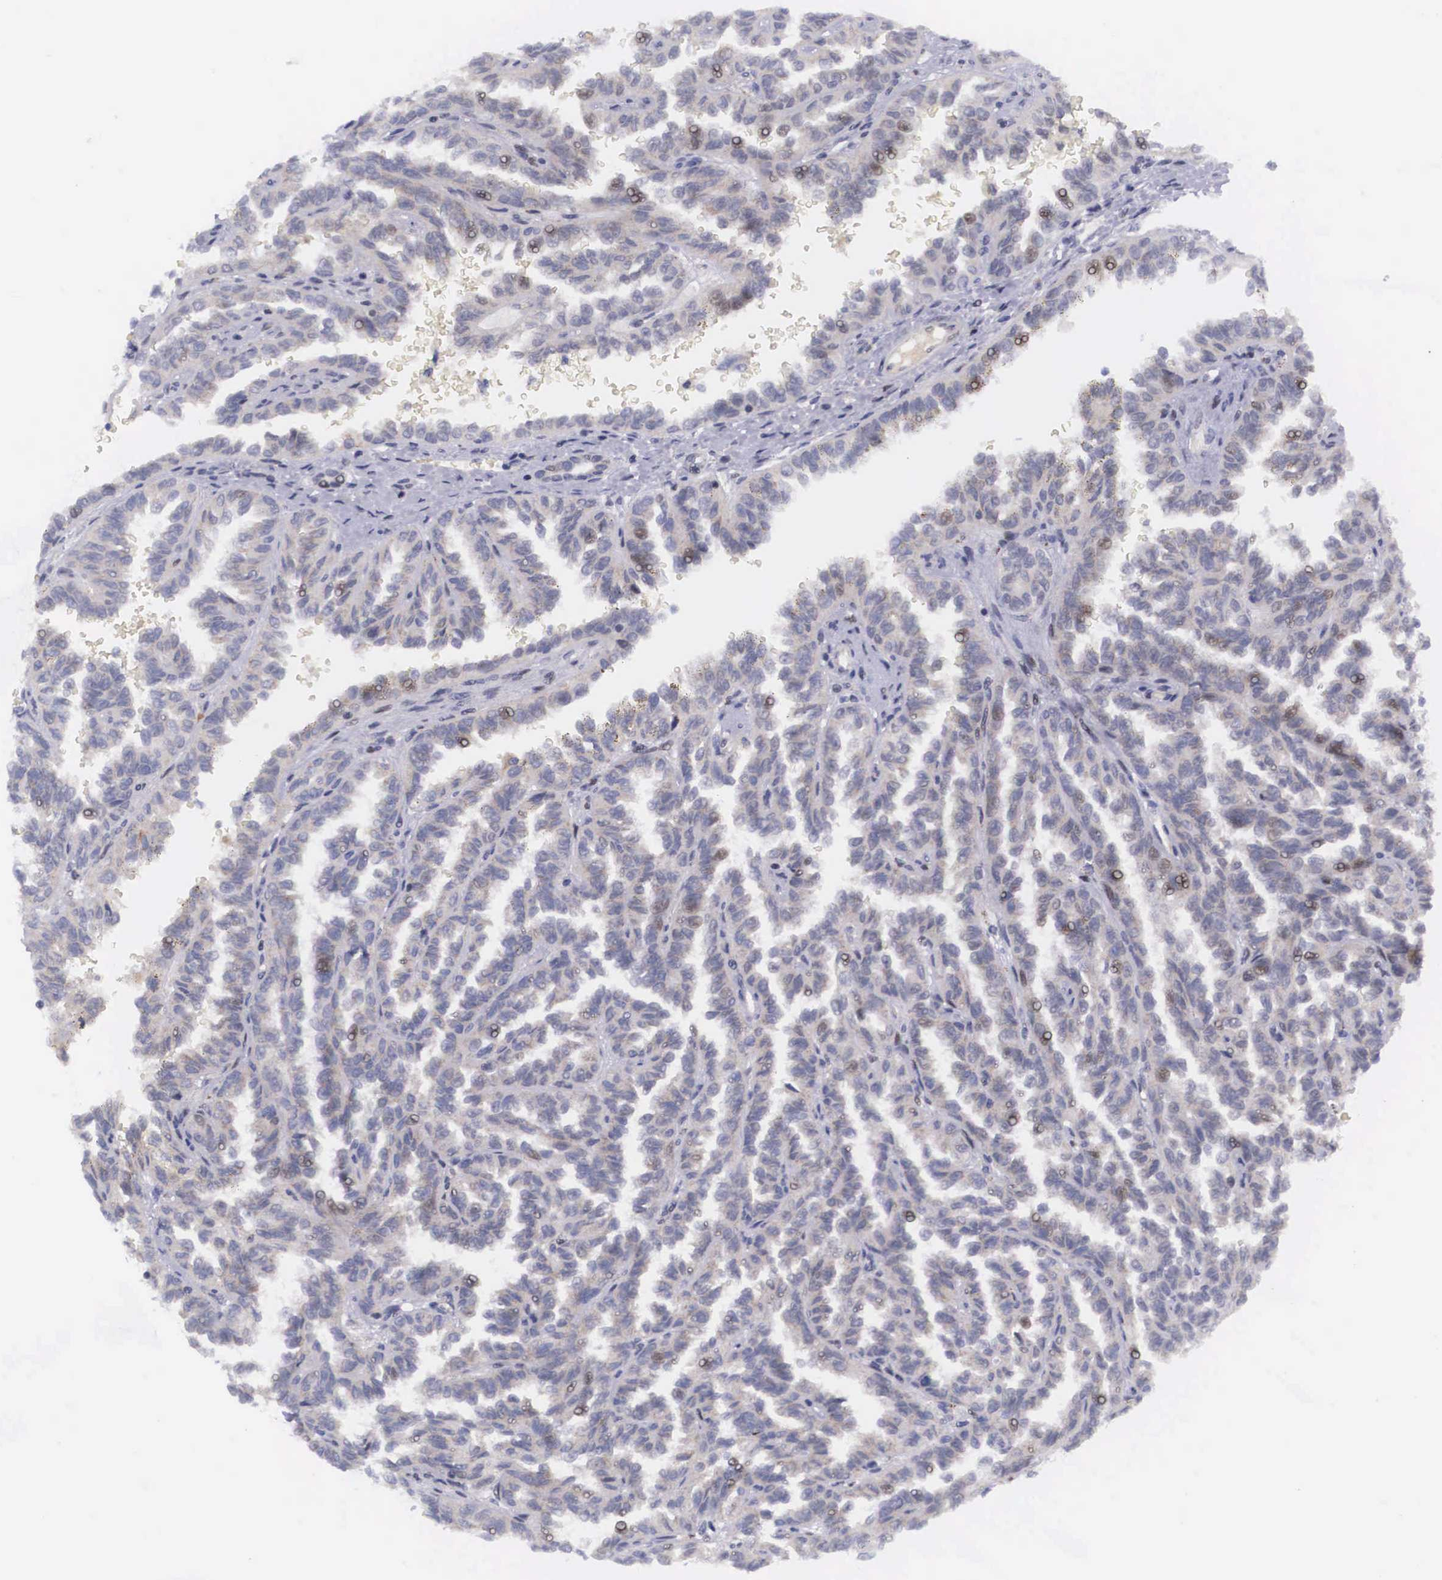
{"staining": {"intensity": "weak", "quantity": "<25%", "location": "nuclear"}, "tissue": "renal cancer", "cell_type": "Tumor cells", "image_type": "cancer", "snomed": [{"axis": "morphology", "description": "Inflammation, NOS"}, {"axis": "morphology", "description": "Adenocarcinoma, NOS"}, {"axis": "topography", "description": "Kidney"}], "caption": "Tumor cells show no significant positivity in renal cancer (adenocarcinoma). Brightfield microscopy of IHC stained with DAB (brown) and hematoxylin (blue), captured at high magnification.", "gene": "EMID1", "patient": {"sex": "male", "age": 68}}